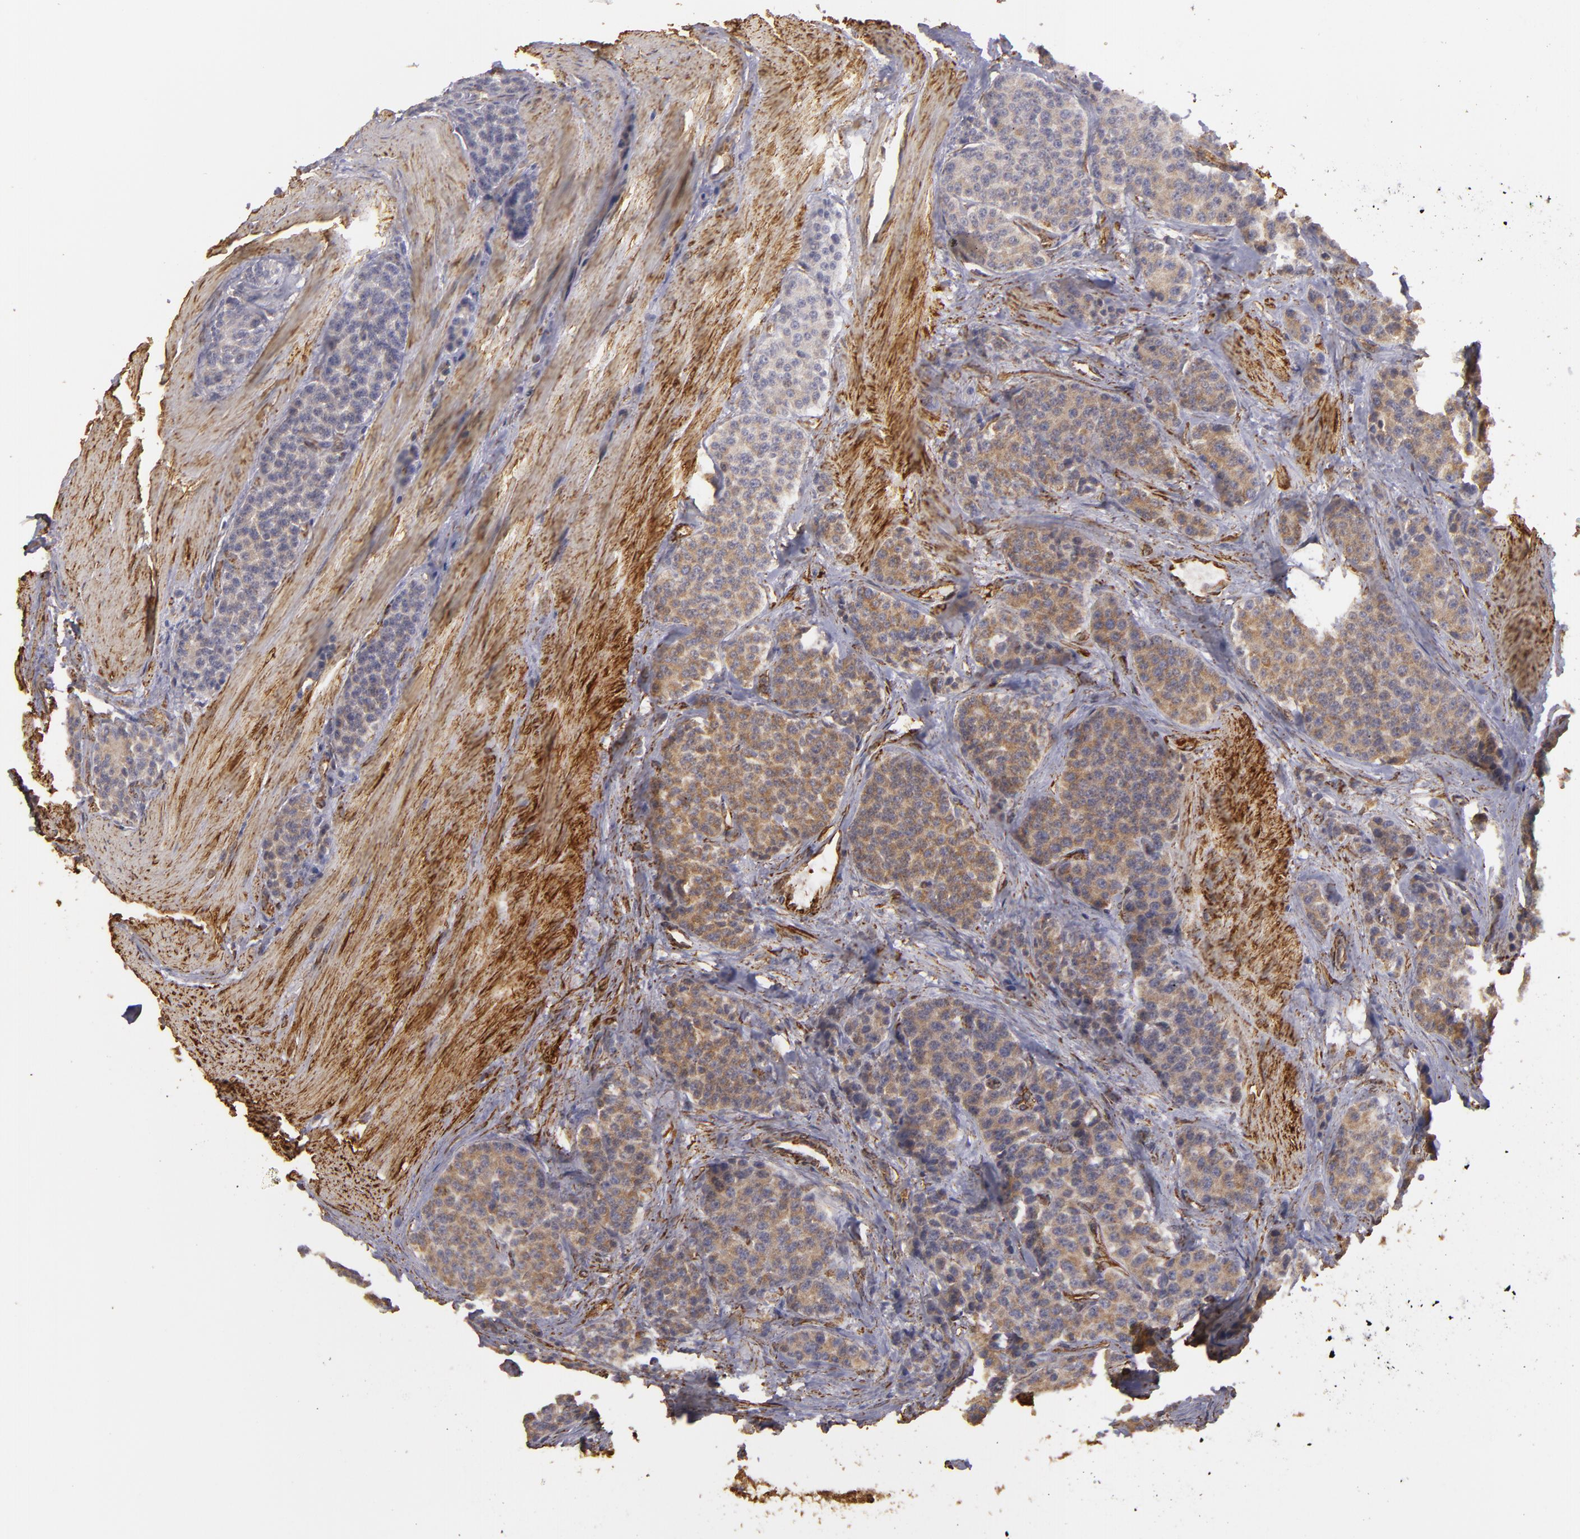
{"staining": {"intensity": "weak", "quantity": ">75%", "location": "cytoplasmic/membranous"}, "tissue": "carcinoid", "cell_type": "Tumor cells", "image_type": "cancer", "snomed": [{"axis": "morphology", "description": "Carcinoid, malignant, NOS"}, {"axis": "topography", "description": "Stomach"}], "caption": "High-magnification brightfield microscopy of carcinoid stained with DAB (brown) and counterstained with hematoxylin (blue). tumor cells exhibit weak cytoplasmic/membranous staining is seen in approximately>75% of cells.", "gene": "CYB5R3", "patient": {"sex": "female", "age": 76}}